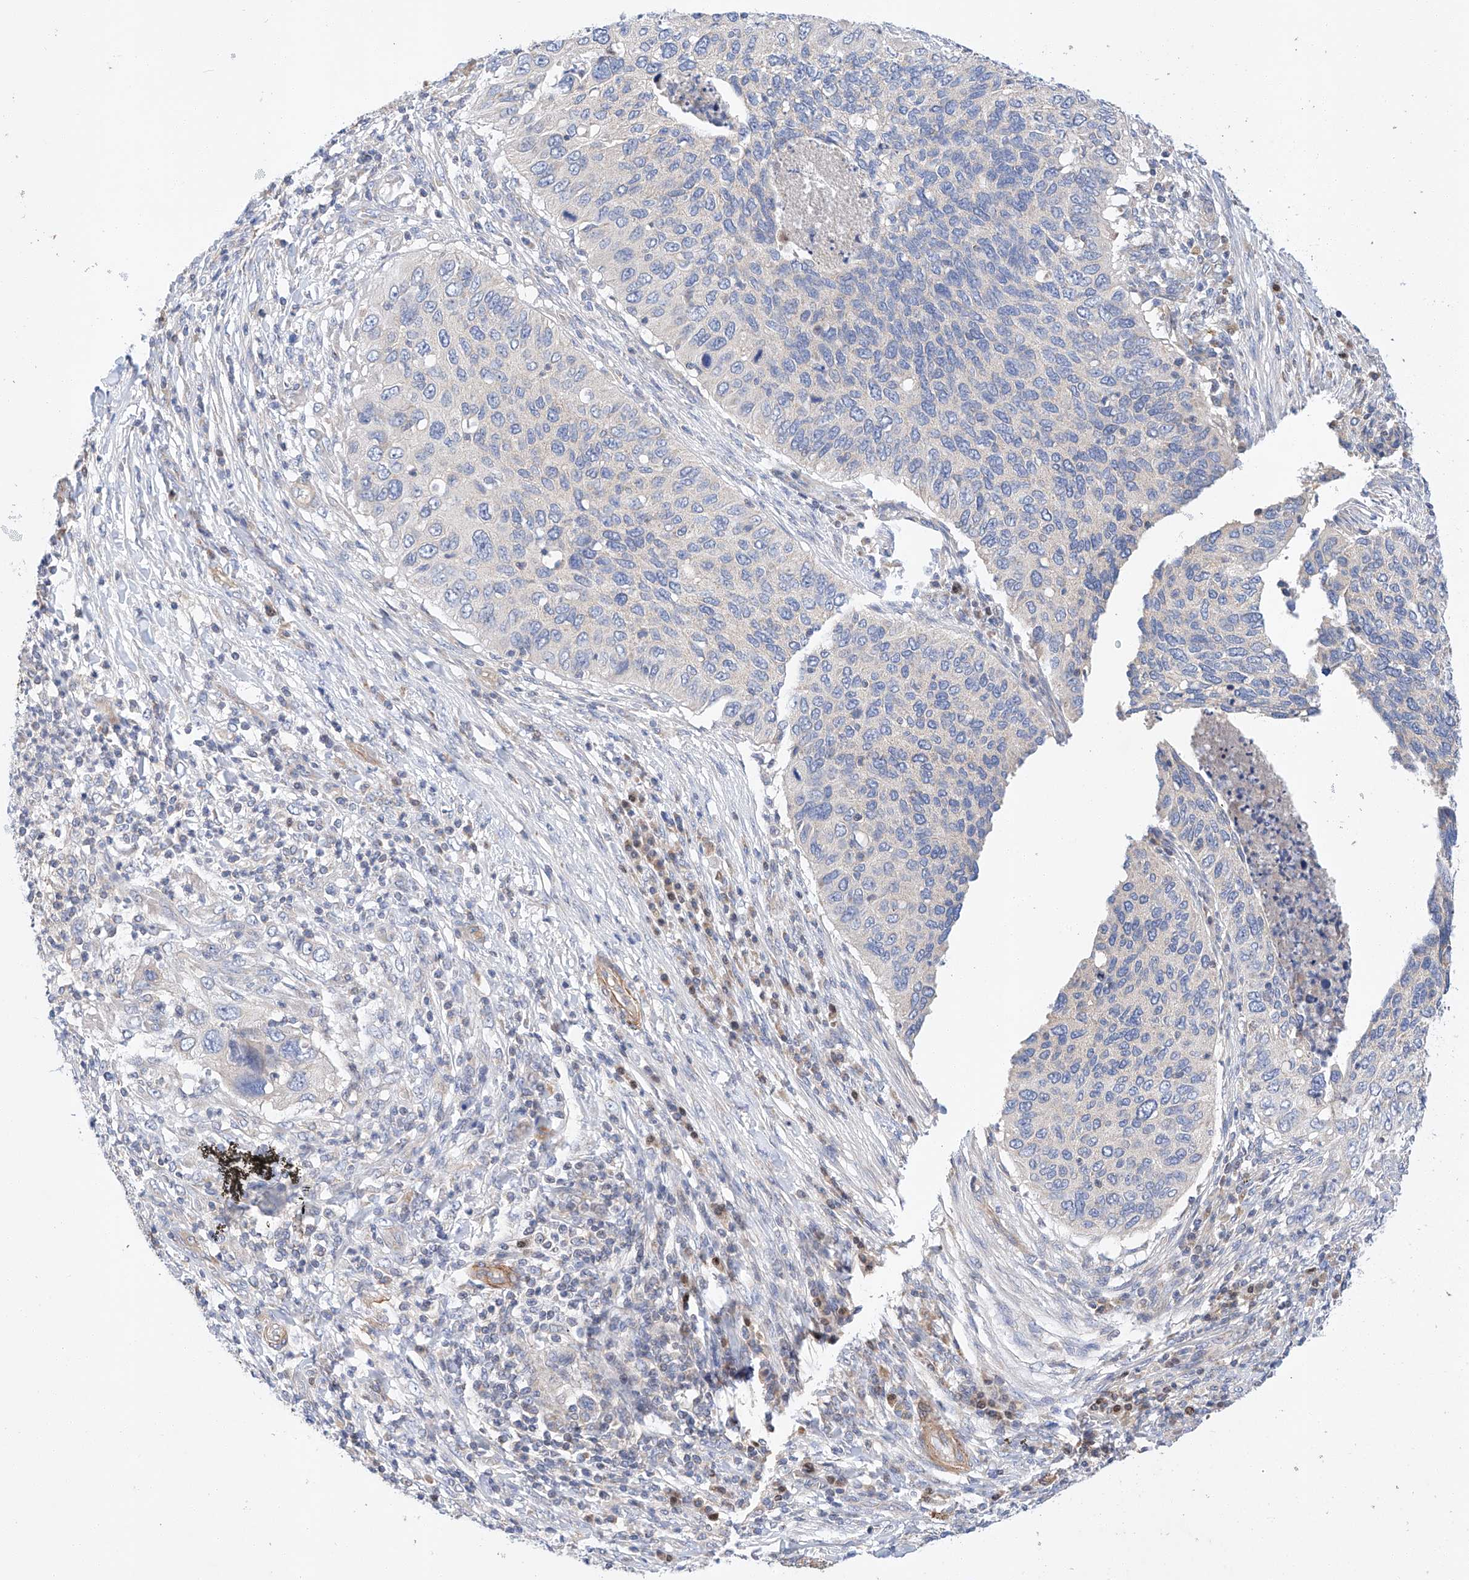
{"staining": {"intensity": "negative", "quantity": "none", "location": "none"}, "tissue": "cervical cancer", "cell_type": "Tumor cells", "image_type": "cancer", "snomed": [{"axis": "morphology", "description": "Squamous cell carcinoma, NOS"}, {"axis": "topography", "description": "Cervix"}], "caption": "This photomicrograph is of cervical squamous cell carcinoma stained with immunohistochemistry to label a protein in brown with the nuclei are counter-stained blue. There is no expression in tumor cells.", "gene": "C6orf118", "patient": {"sex": "female", "age": 38}}